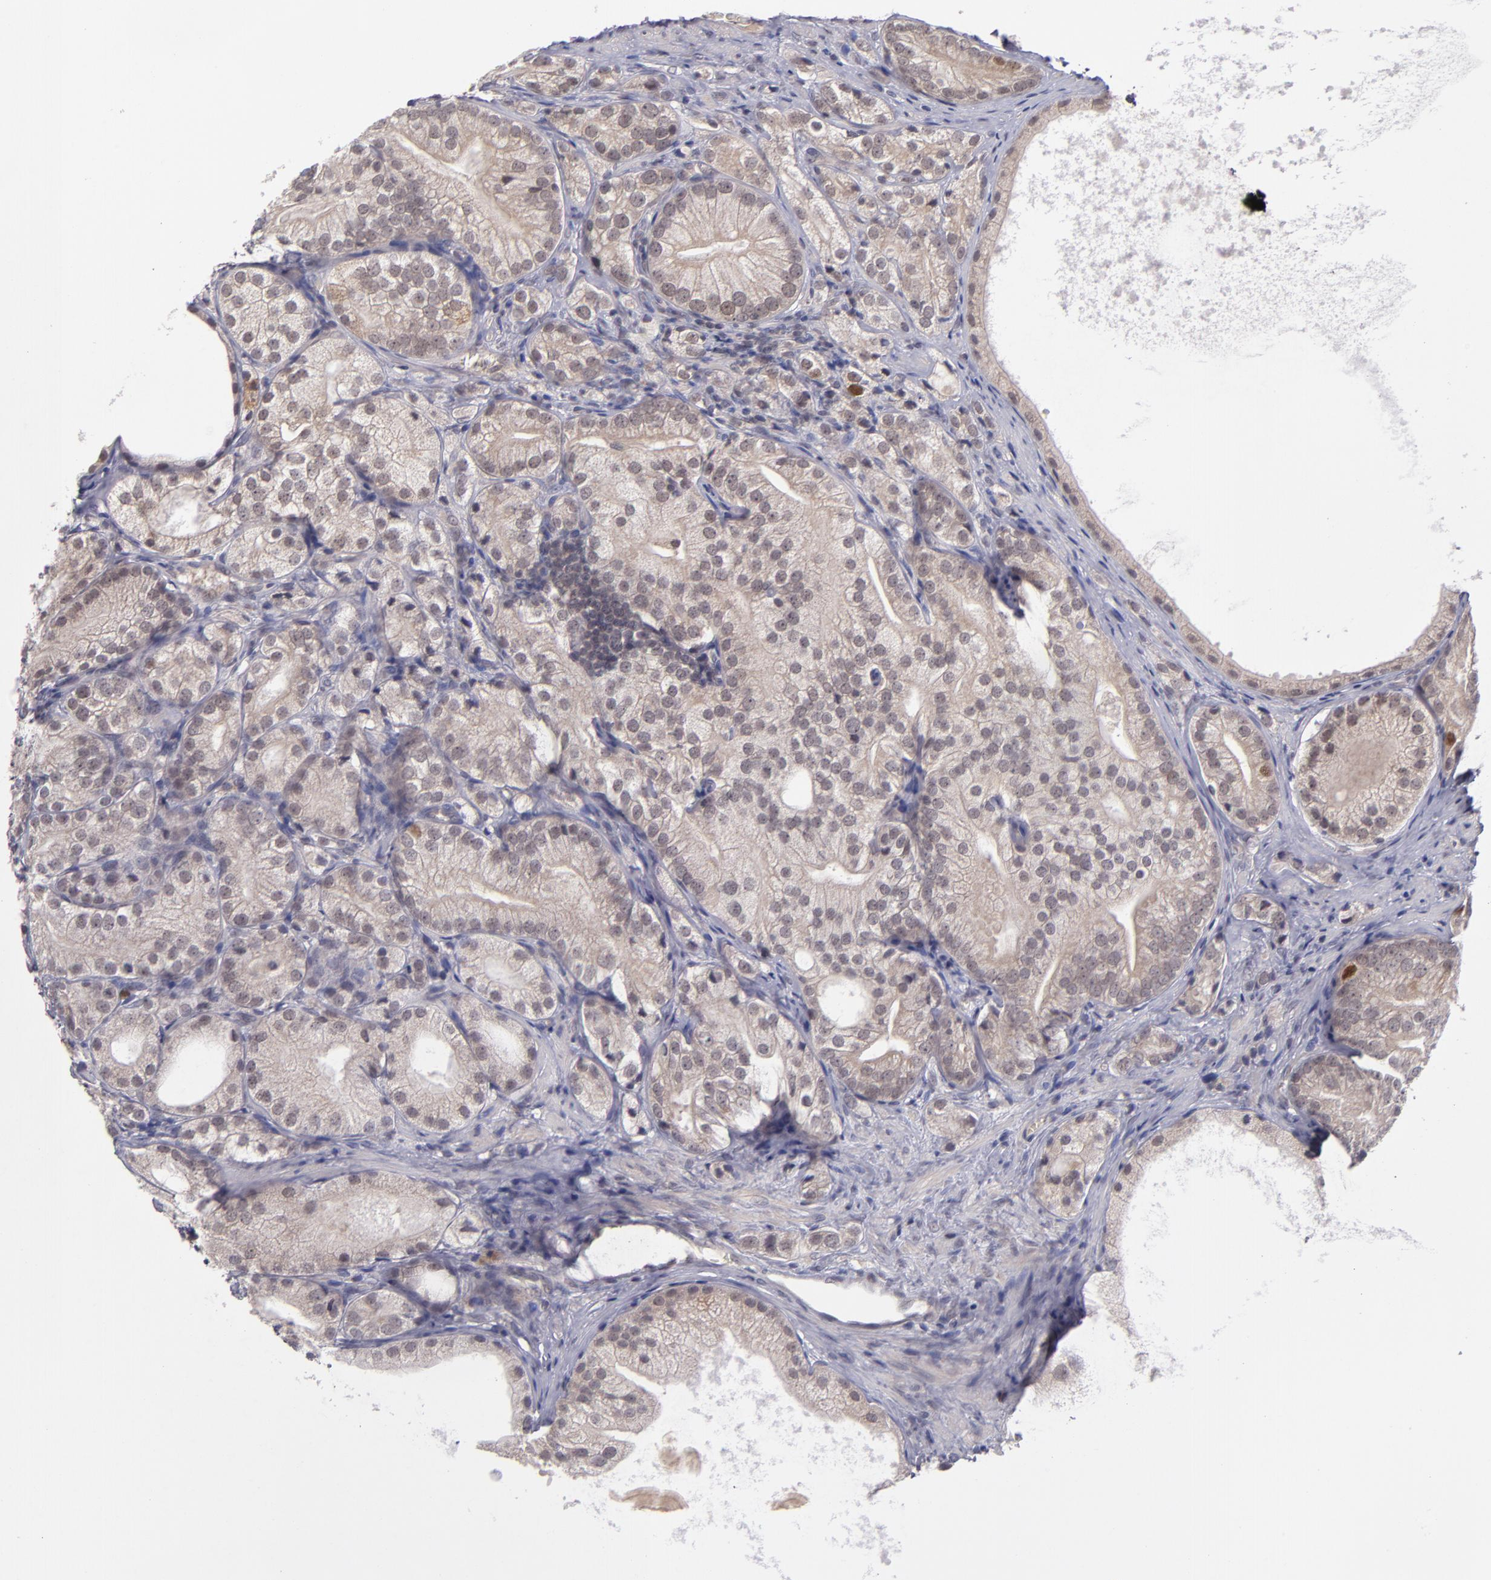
{"staining": {"intensity": "weak", "quantity": "<25%", "location": "cytoplasmic/membranous,nuclear"}, "tissue": "prostate cancer", "cell_type": "Tumor cells", "image_type": "cancer", "snomed": [{"axis": "morphology", "description": "Adenocarcinoma, Low grade"}, {"axis": "topography", "description": "Prostate"}], "caption": "This is an immunohistochemistry histopathology image of prostate cancer (adenocarcinoma (low-grade)). There is no positivity in tumor cells.", "gene": "CDC7", "patient": {"sex": "male", "age": 69}}